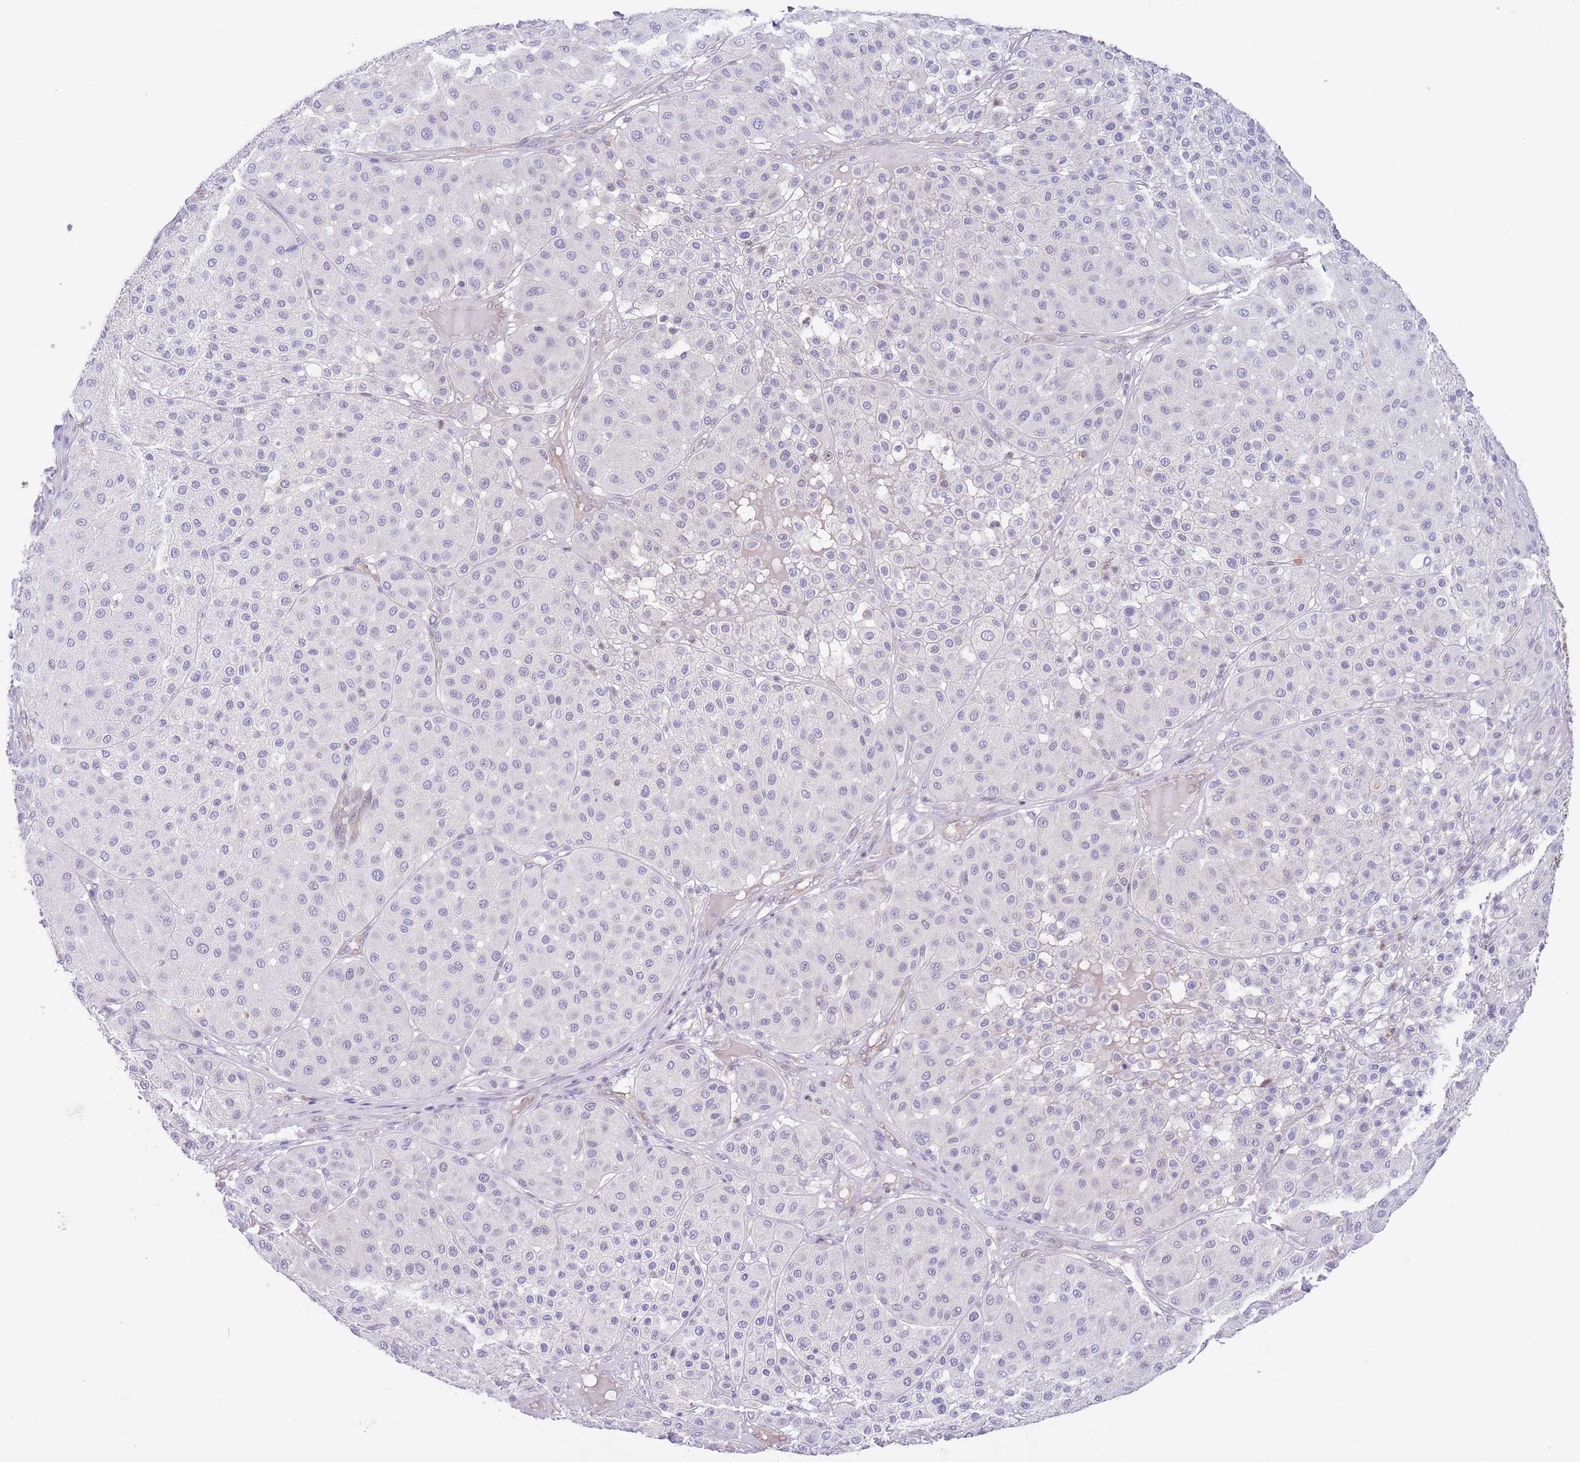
{"staining": {"intensity": "negative", "quantity": "none", "location": "none"}, "tissue": "melanoma", "cell_type": "Tumor cells", "image_type": "cancer", "snomed": [{"axis": "morphology", "description": "Malignant melanoma, Metastatic site"}, {"axis": "topography", "description": "Smooth muscle"}], "caption": "IHC of human malignant melanoma (metastatic site) shows no expression in tumor cells.", "gene": "EBPL", "patient": {"sex": "male", "age": 41}}